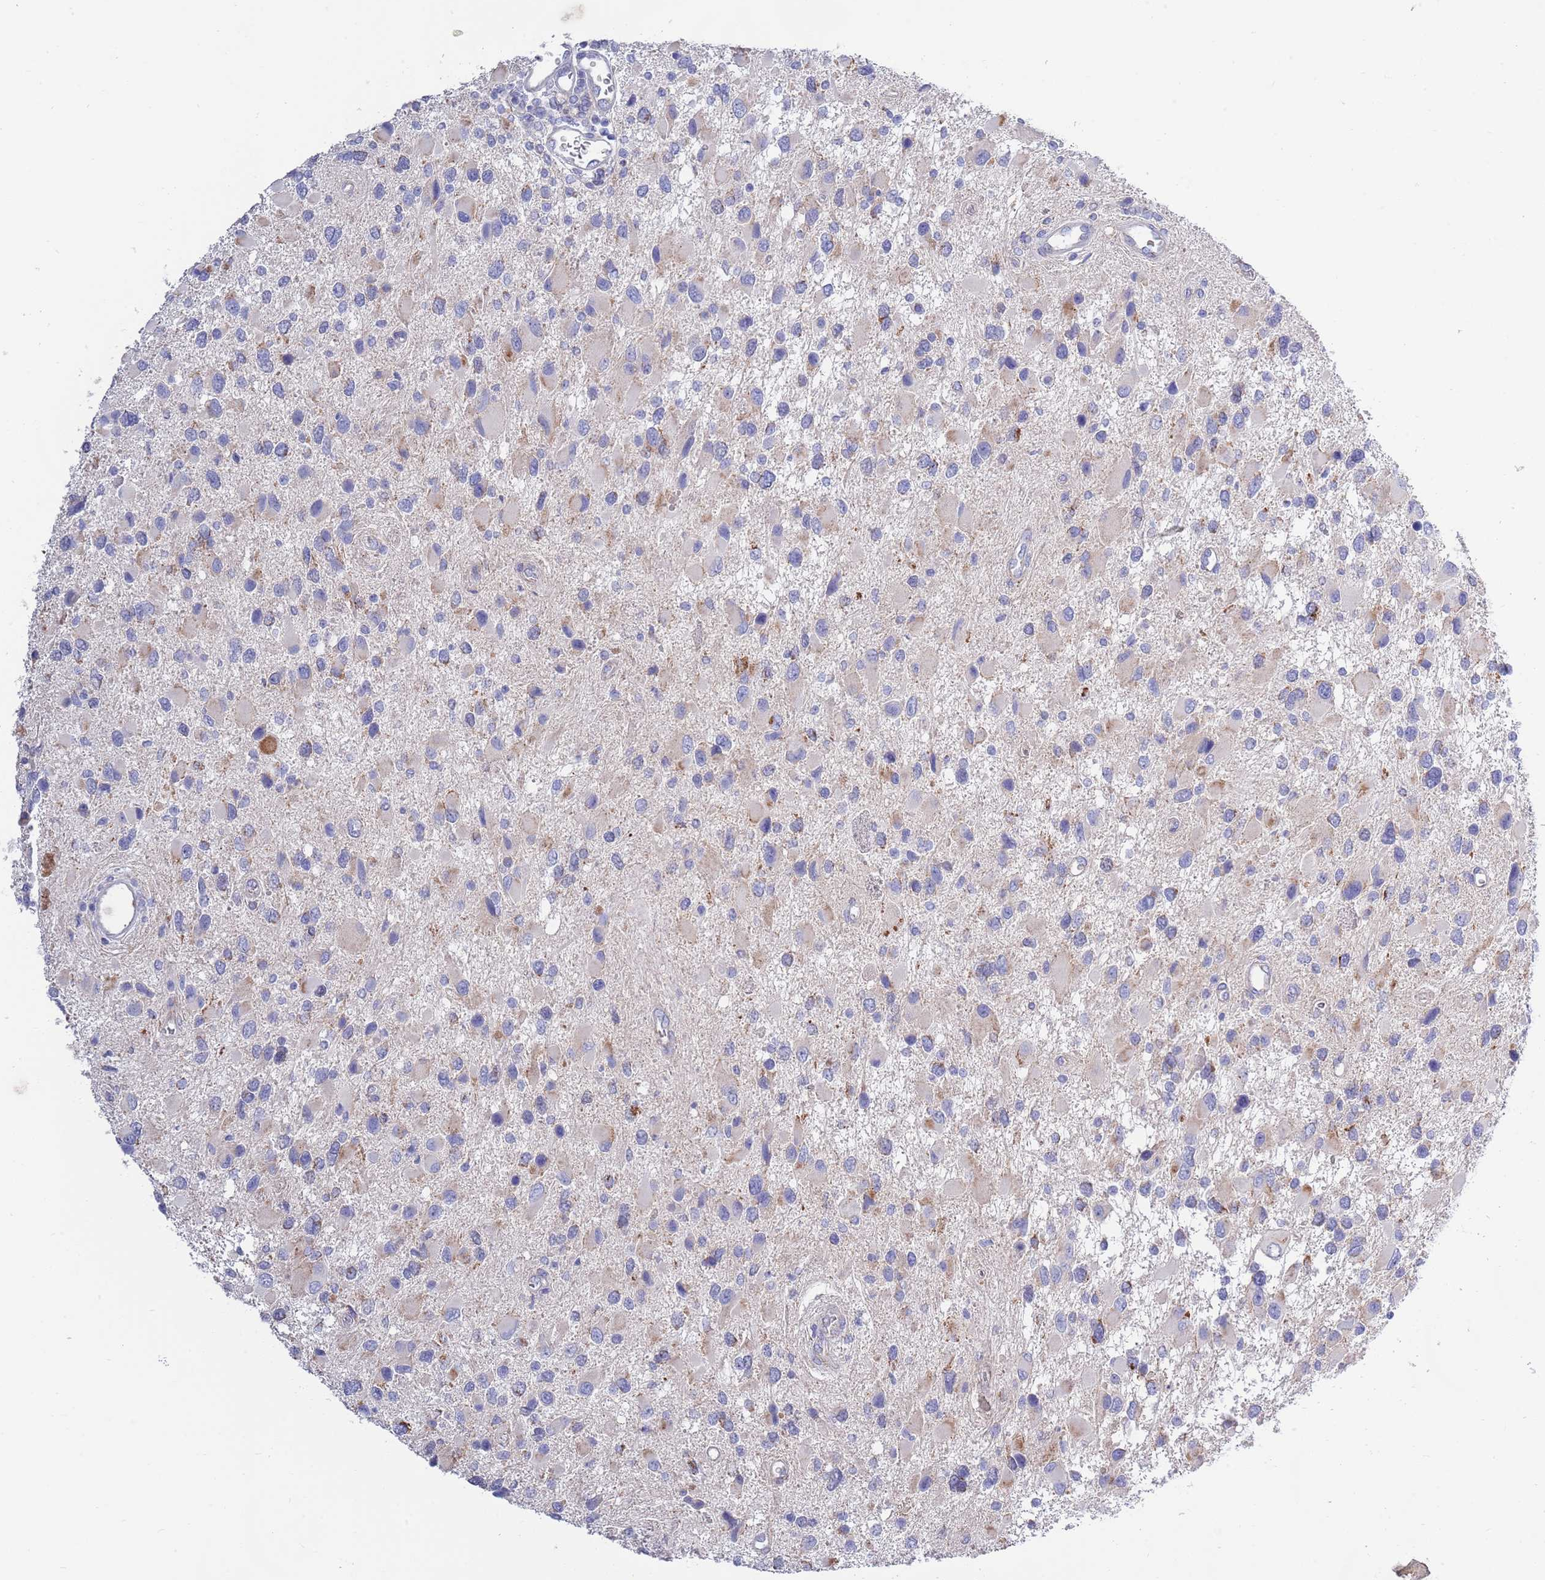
{"staining": {"intensity": "moderate", "quantity": "<25%", "location": "cytoplasmic/membranous"}, "tissue": "glioma", "cell_type": "Tumor cells", "image_type": "cancer", "snomed": [{"axis": "morphology", "description": "Glioma, malignant, High grade"}, {"axis": "topography", "description": "Brain"}], "caption": "Immunohistochemical staining of glioma shows moderate cytoplasmic/membranous protein positivity in about <25% of tumor cells. The staining was performed using DAB (3,3'-diaminobenzidine), with brown indicating positive protein expression. Nuclei are stained blue with hematoxylin.", "gene": "EMC8", "patient": {"sex": "male", "age": 53}}